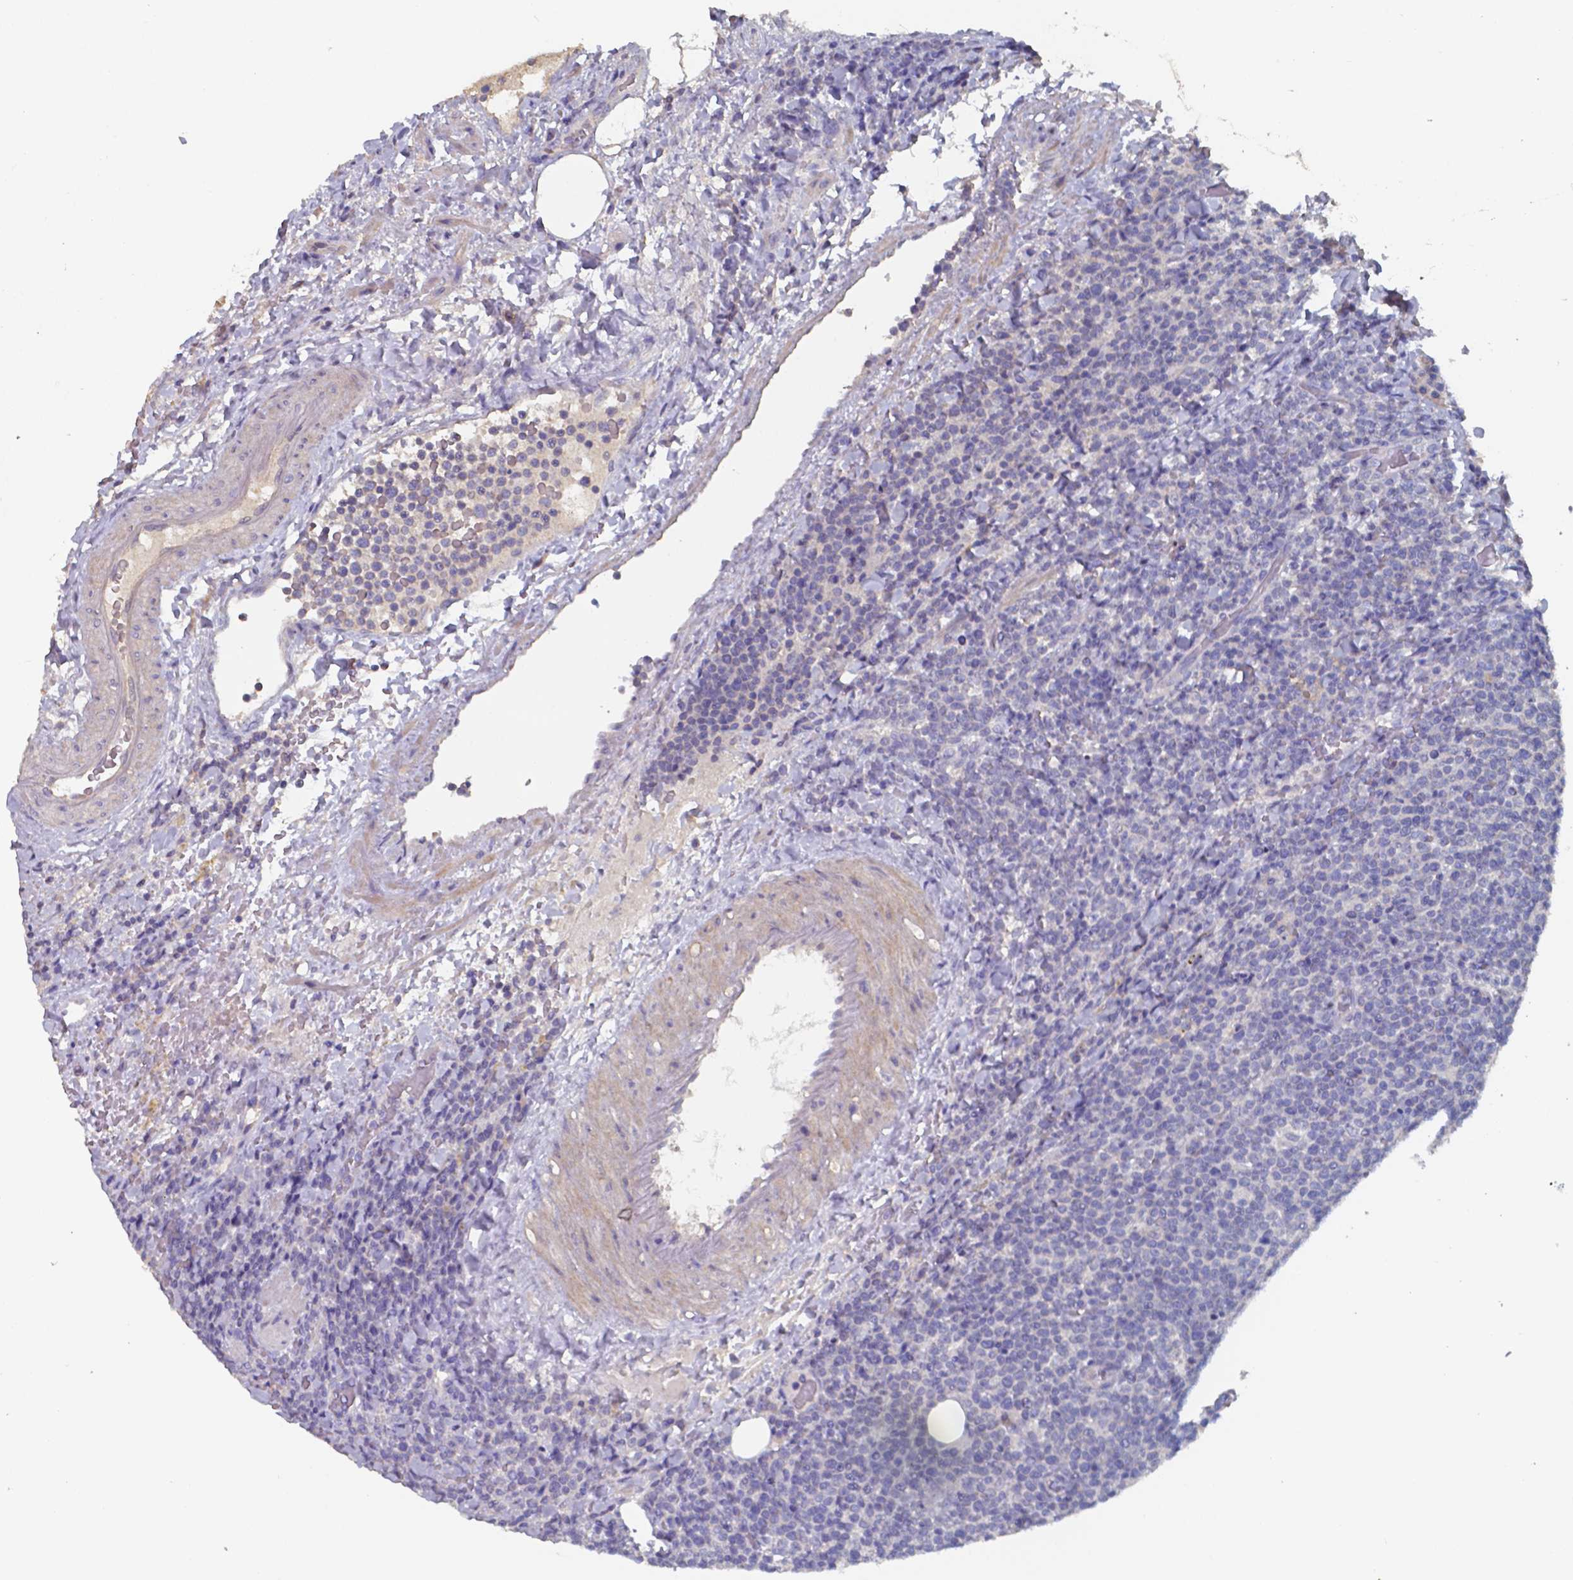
{"staining": {"intensity": "negative", "quantity": "none", "location": "none"}, "tissue": "lymphoma", "cell_type": "Tumor cells", "image_type": "cancer", "snomed": [{"axis": "morphology", "description": "Malignant lymphoma, non-Hodgkin's type, High grade"}, {"axis": "topography", "description": "Lymph node"}], "caption": "Human malignant lymphoma, non-Hodgkin's type (high-grade) stained for a protein using IHC exhibits no positivity in tumor cells.", "gene": "FOXJ1", "patient": {"sex": "male", "age": 61}}